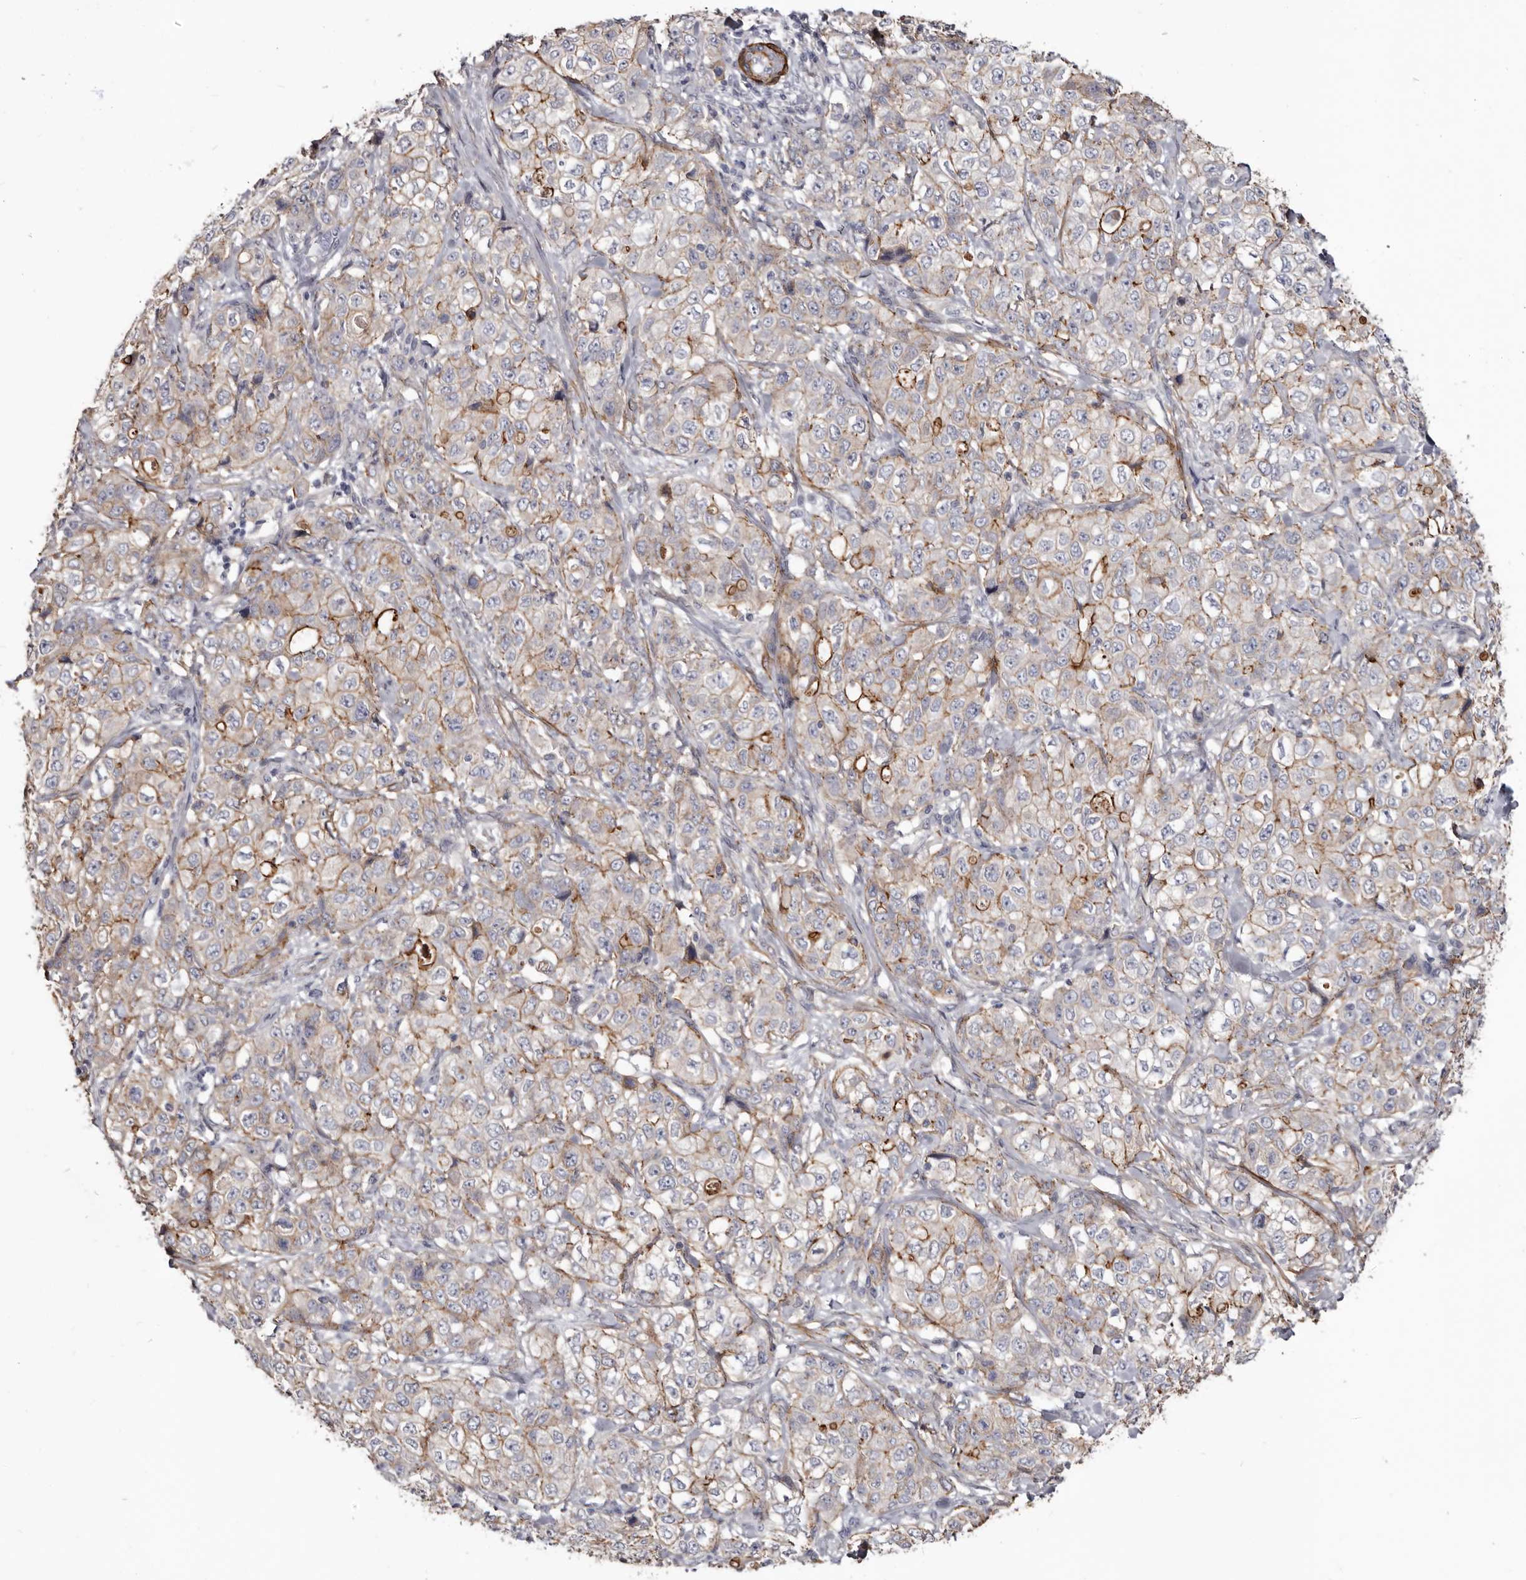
{"staining": {"intensity": "moderate", "quantity": "25%-75%", "location": "cytoplasmic/membranous"}, "tissue": "stomach cancer", "cell_type": "Tumor cells", "image_type": "cancer", "snomed": [{"axis": "morphology", "description": "Adenocarcinoma, NOS"}, {"axis": "topography", "description": "Stomach"}], "caption": "Human stomach adenocarcinoma stained for a protein (brown) shows moderate cytoplasmic/membranous positive staining in about 25%-75% of tumor cells.", "gene": "CGN", "patient": {"sex": "male", "age": 48}}